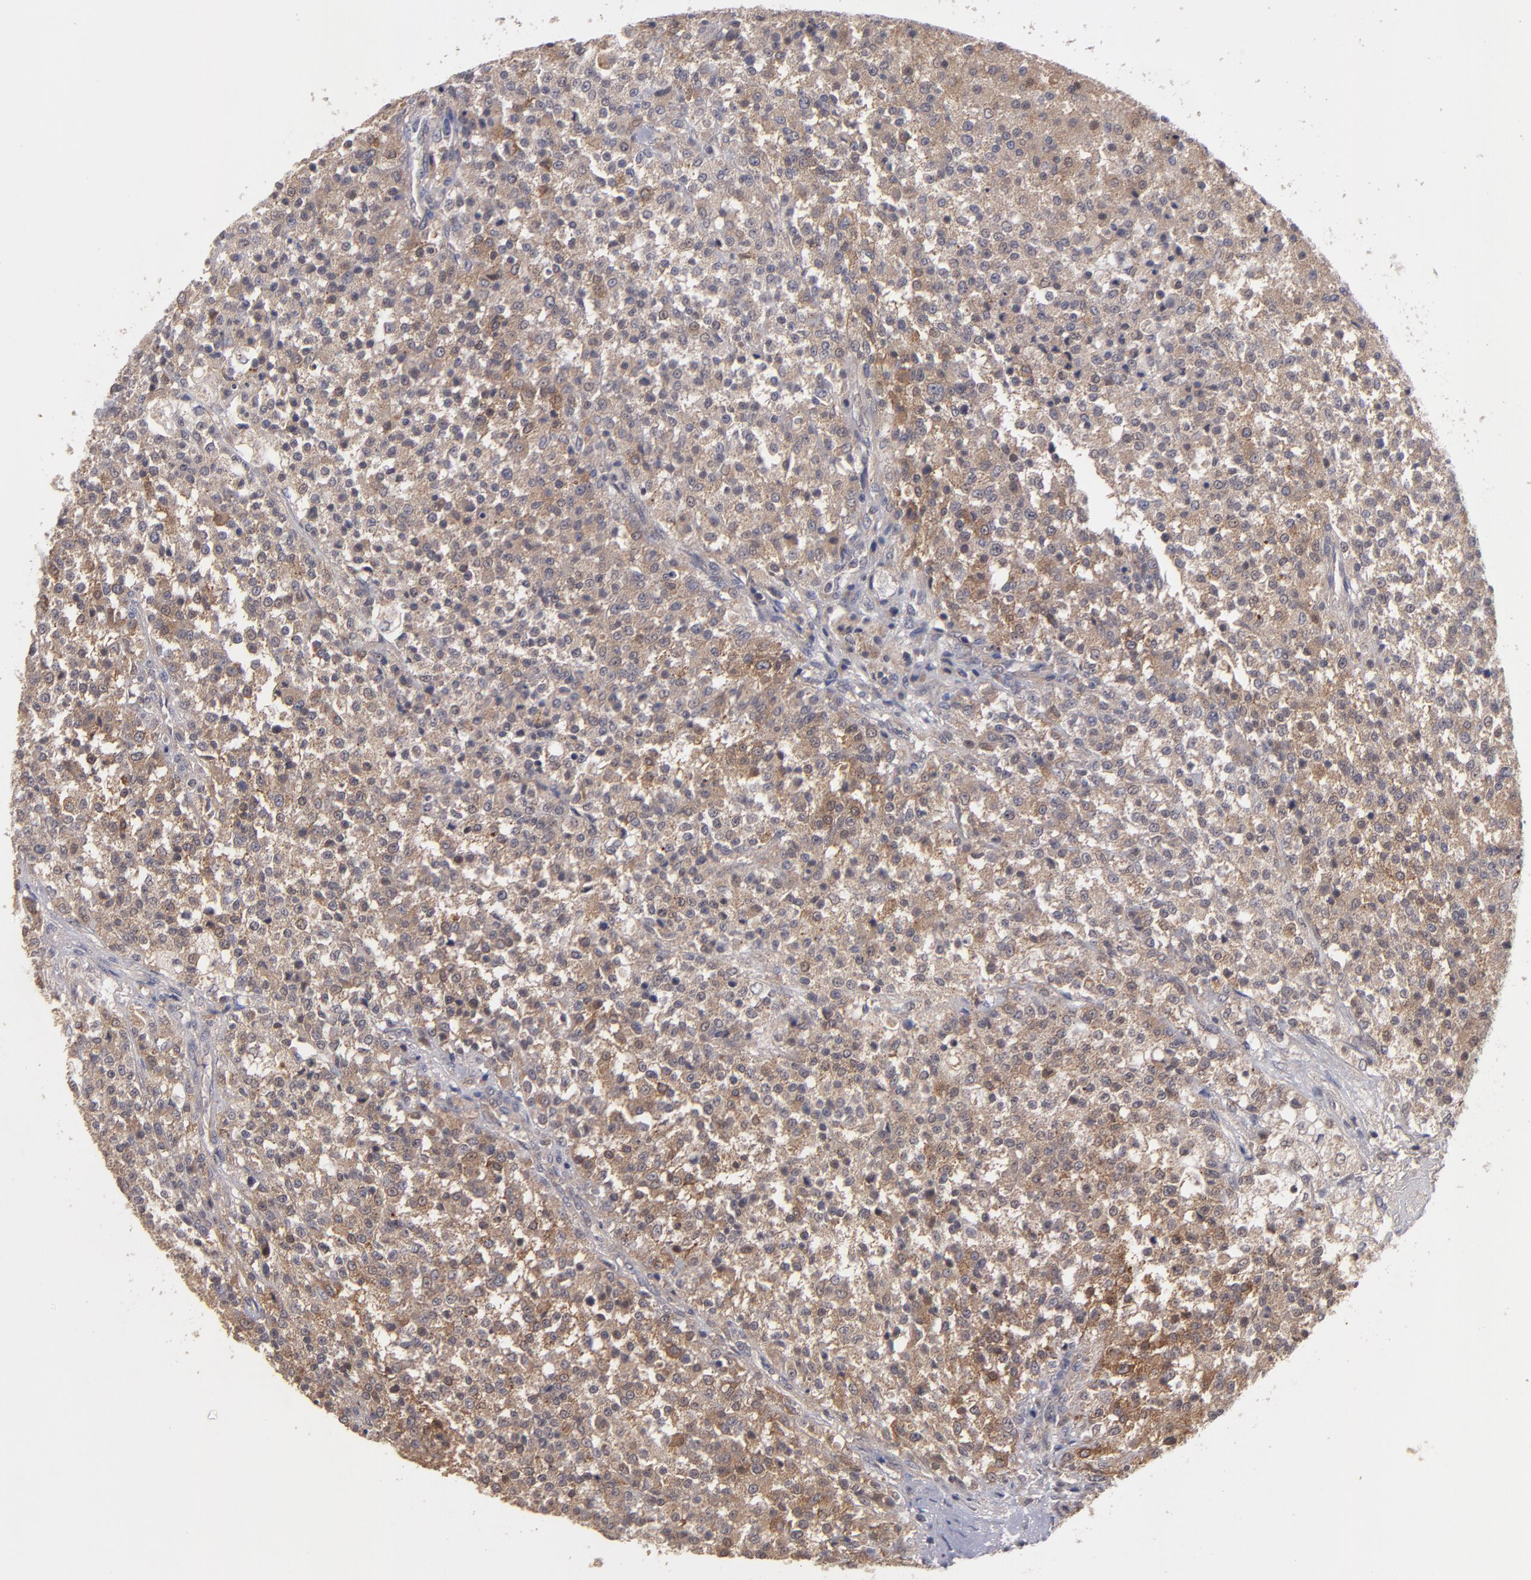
{"staining": {"intensity": "moderate", "quantity": ">75%", "location": "cytoplasmic/membranous"}, "tissue": "testis cancer", "cell_type": "Tumor cells", "image_type": "cancer", "snomed": [{"axis": "morphology", "description": "Seminoma, NOS"}, {"axis": "topography", "description": "Testis"}], "caption": "A brown stain labels moderate cytoplasmic/membranous positivity of a protein in human seminoma (testis) tumor cells. The staining is performed using DAB (3,3'-diaminobenzidine) brown chromogen to label protein expression. The nuclei are counter-stained blue using hematoxylin.", "gene": "CTSO", "patient": {"sex": "male", "age": 59}}